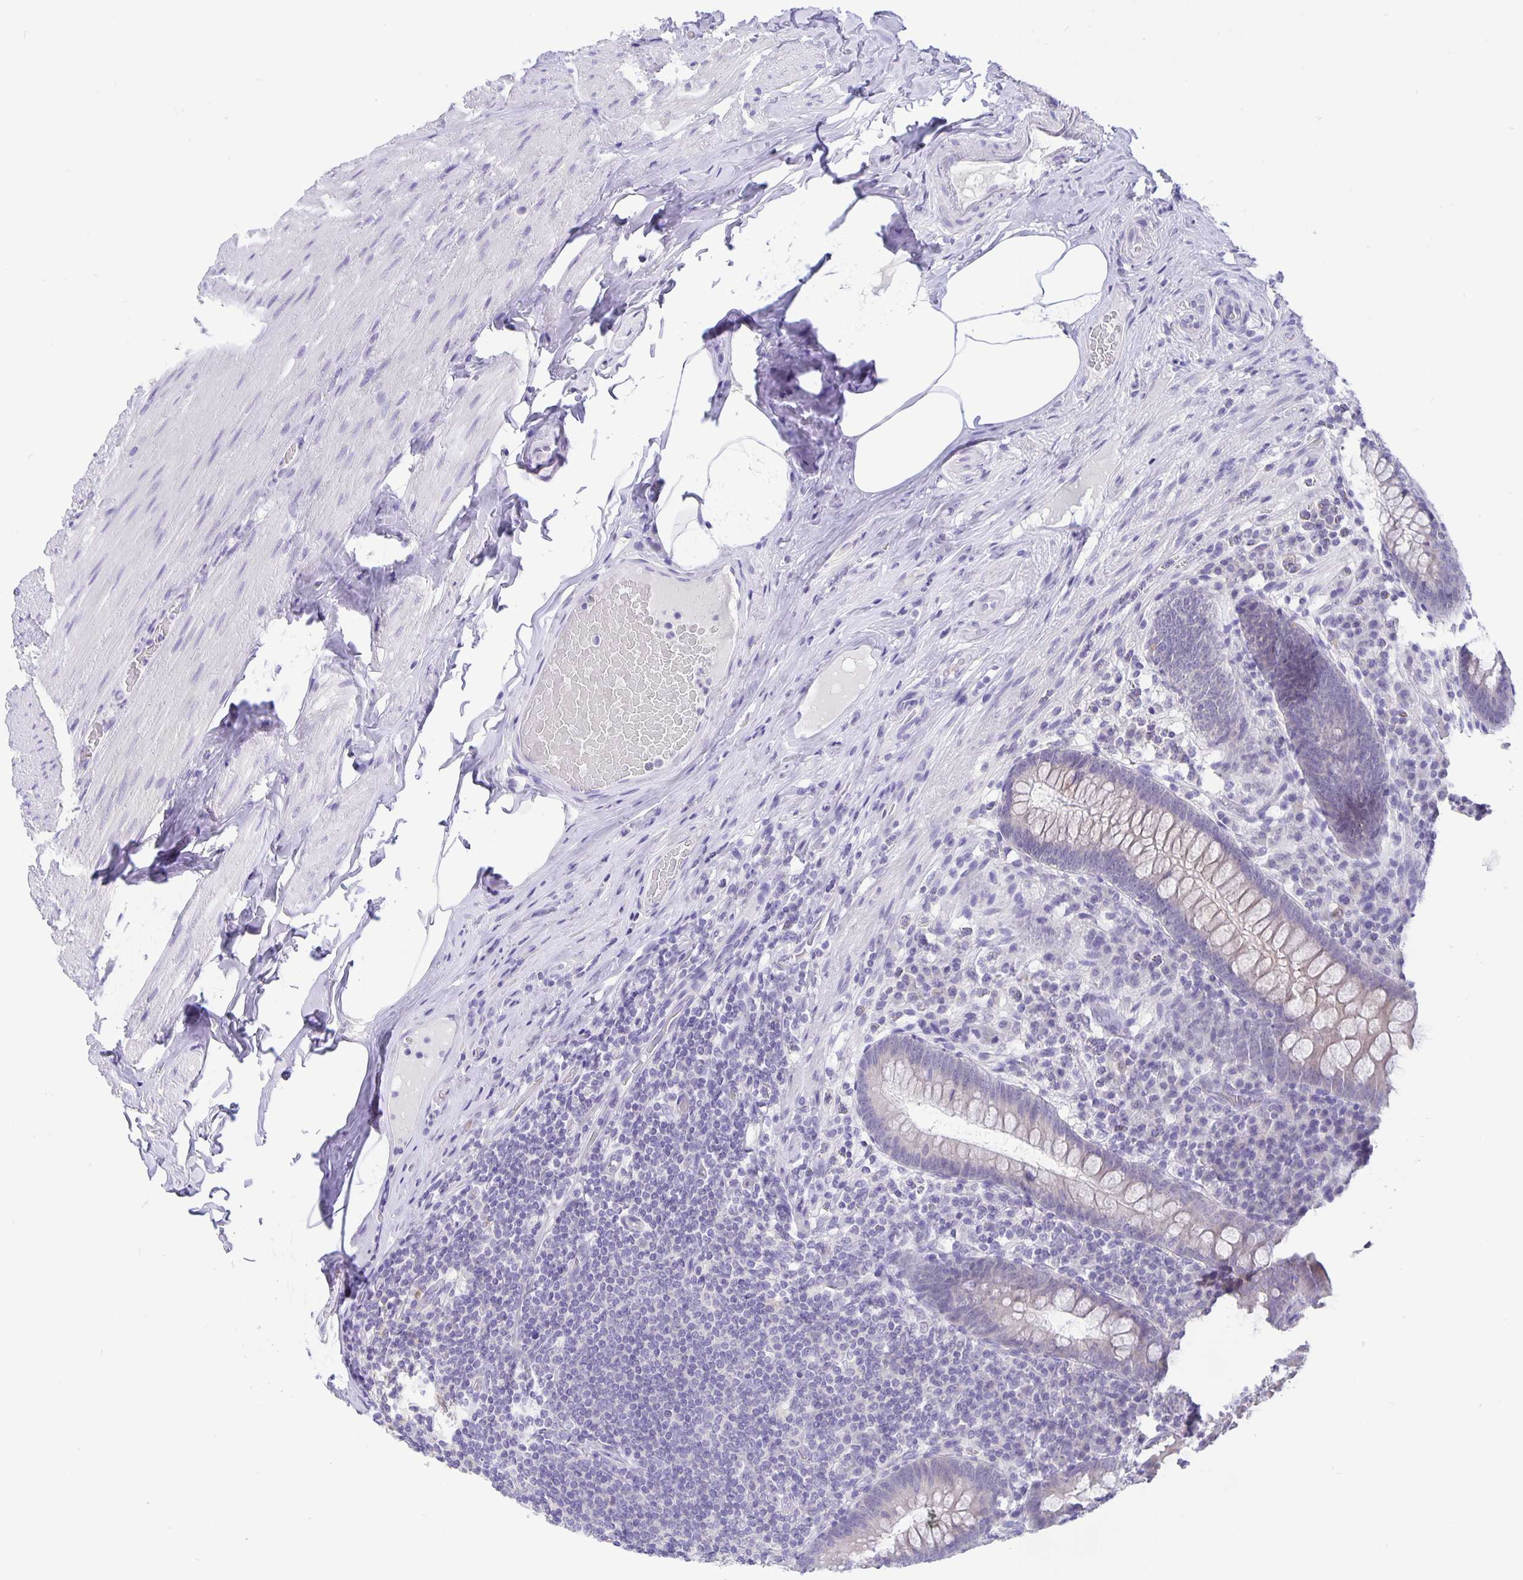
{"staining": {"intensity": "negative", "quantity": "none", "location": "none"}, "tissue": "appendix", "cell_type": "Glandular cells", "image_type": "normal", "snomed": [{"axis": "morphology", "description": "Normal tissue, NOS"}, {"axis": "topography", "description": "Appendix"}], "caption": "Protein analysis of benign appendix reveals no significant expression in glandular cells.", "gene": "ERMN", "patient": {"sex": "male", "age": 71}}